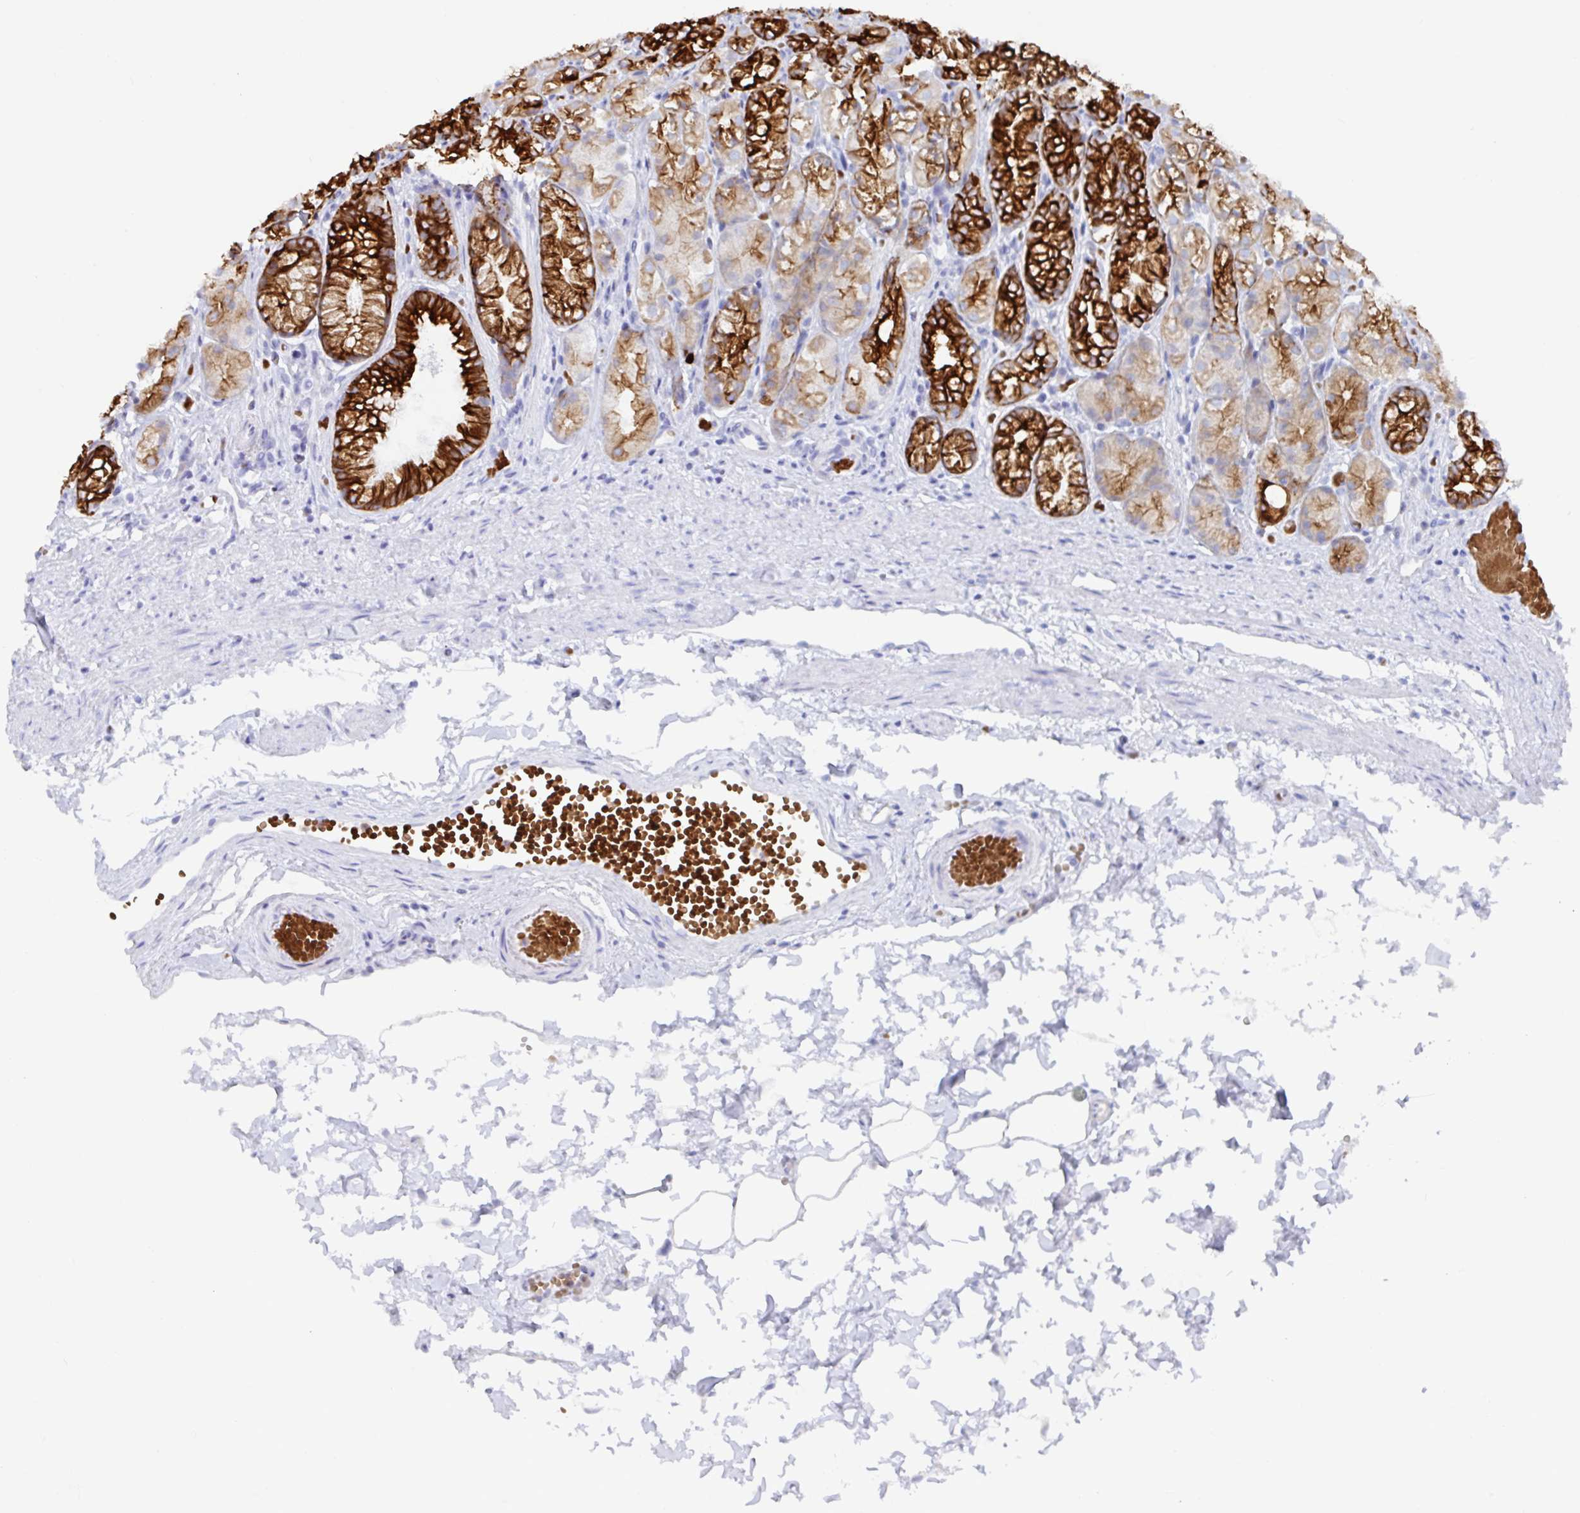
{"staining": {"intensity": "strong", "quantity": "25%-75%", "location": "cytoplasmic/membranous"}, "tissue": "stomach", "cell_type": "Glandular cells", "image_type": "normal", "snomed": [{"axis": "morphology", "description": "Normal tissue, NOS"}, {"axis": "topography", "description": "Stomach"}], "caption": "Stomach stained with a brown dye demonstrates strong cytoplasmic/membranous positive staining in approximately 25%-75% of glandular cells.", "gene": "CLDN8", "patient": {"sex": "male", "age": 70}}